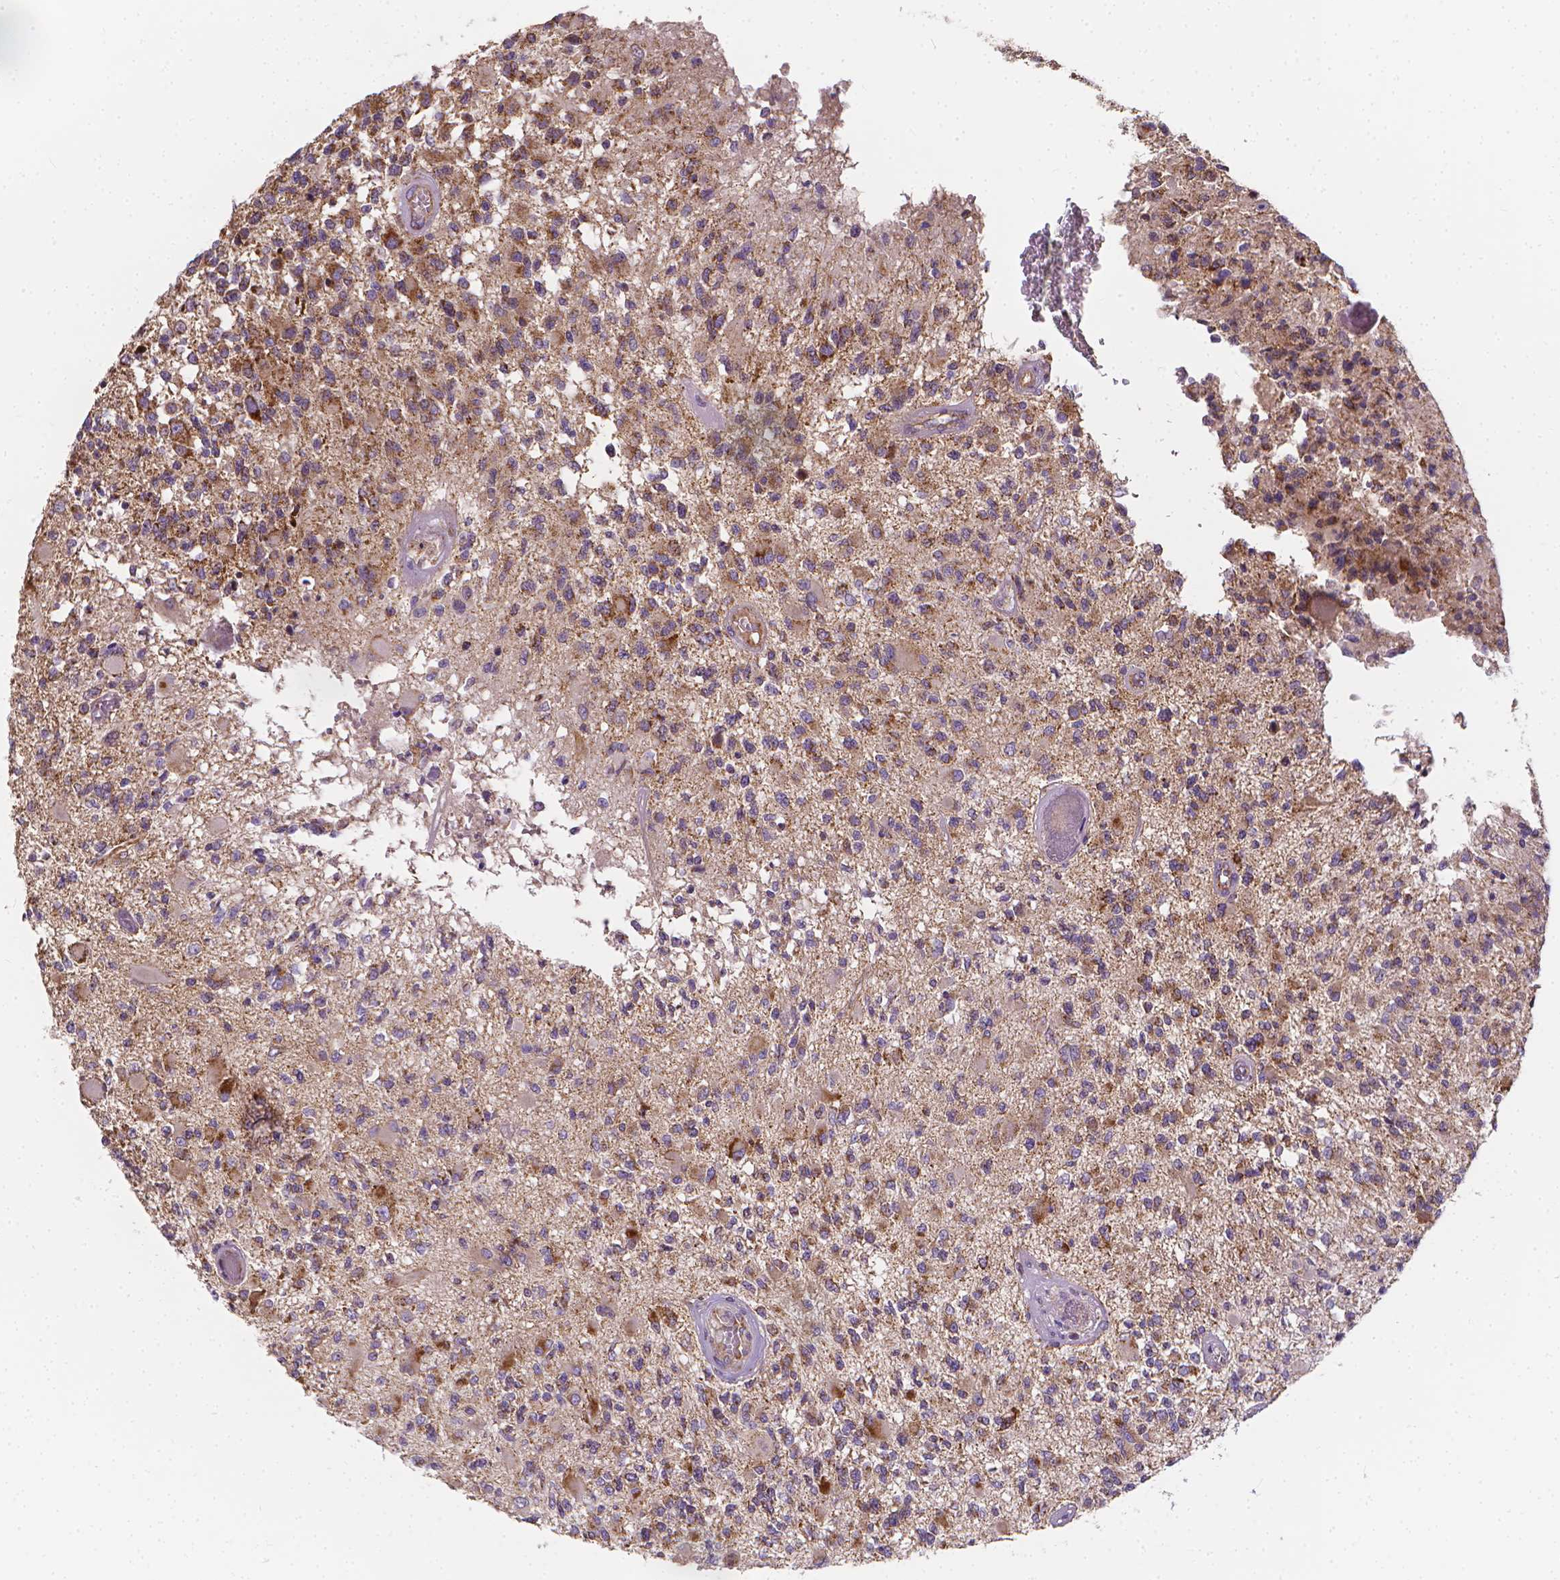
{"staining": {"intensity": "moderate", "quantity": ">75%", "location": "cytoplasmic/membranous"}, "tissue": "glioma", "cell_type": "Tumor cells", "image_type": "cancer", "snomed": [{"axis": "morphology", "description": "Glioma, malignant, High grade"}, {"axis": "topography", "description": "Brain"}], "caption": "A brown stain shows moderate cytoplasmic/membranous staining of a protein in malignant high-grade glioma tumor cells.", "gene": "SNCAIP", "patient": {"sex": "female", "age": 63}}